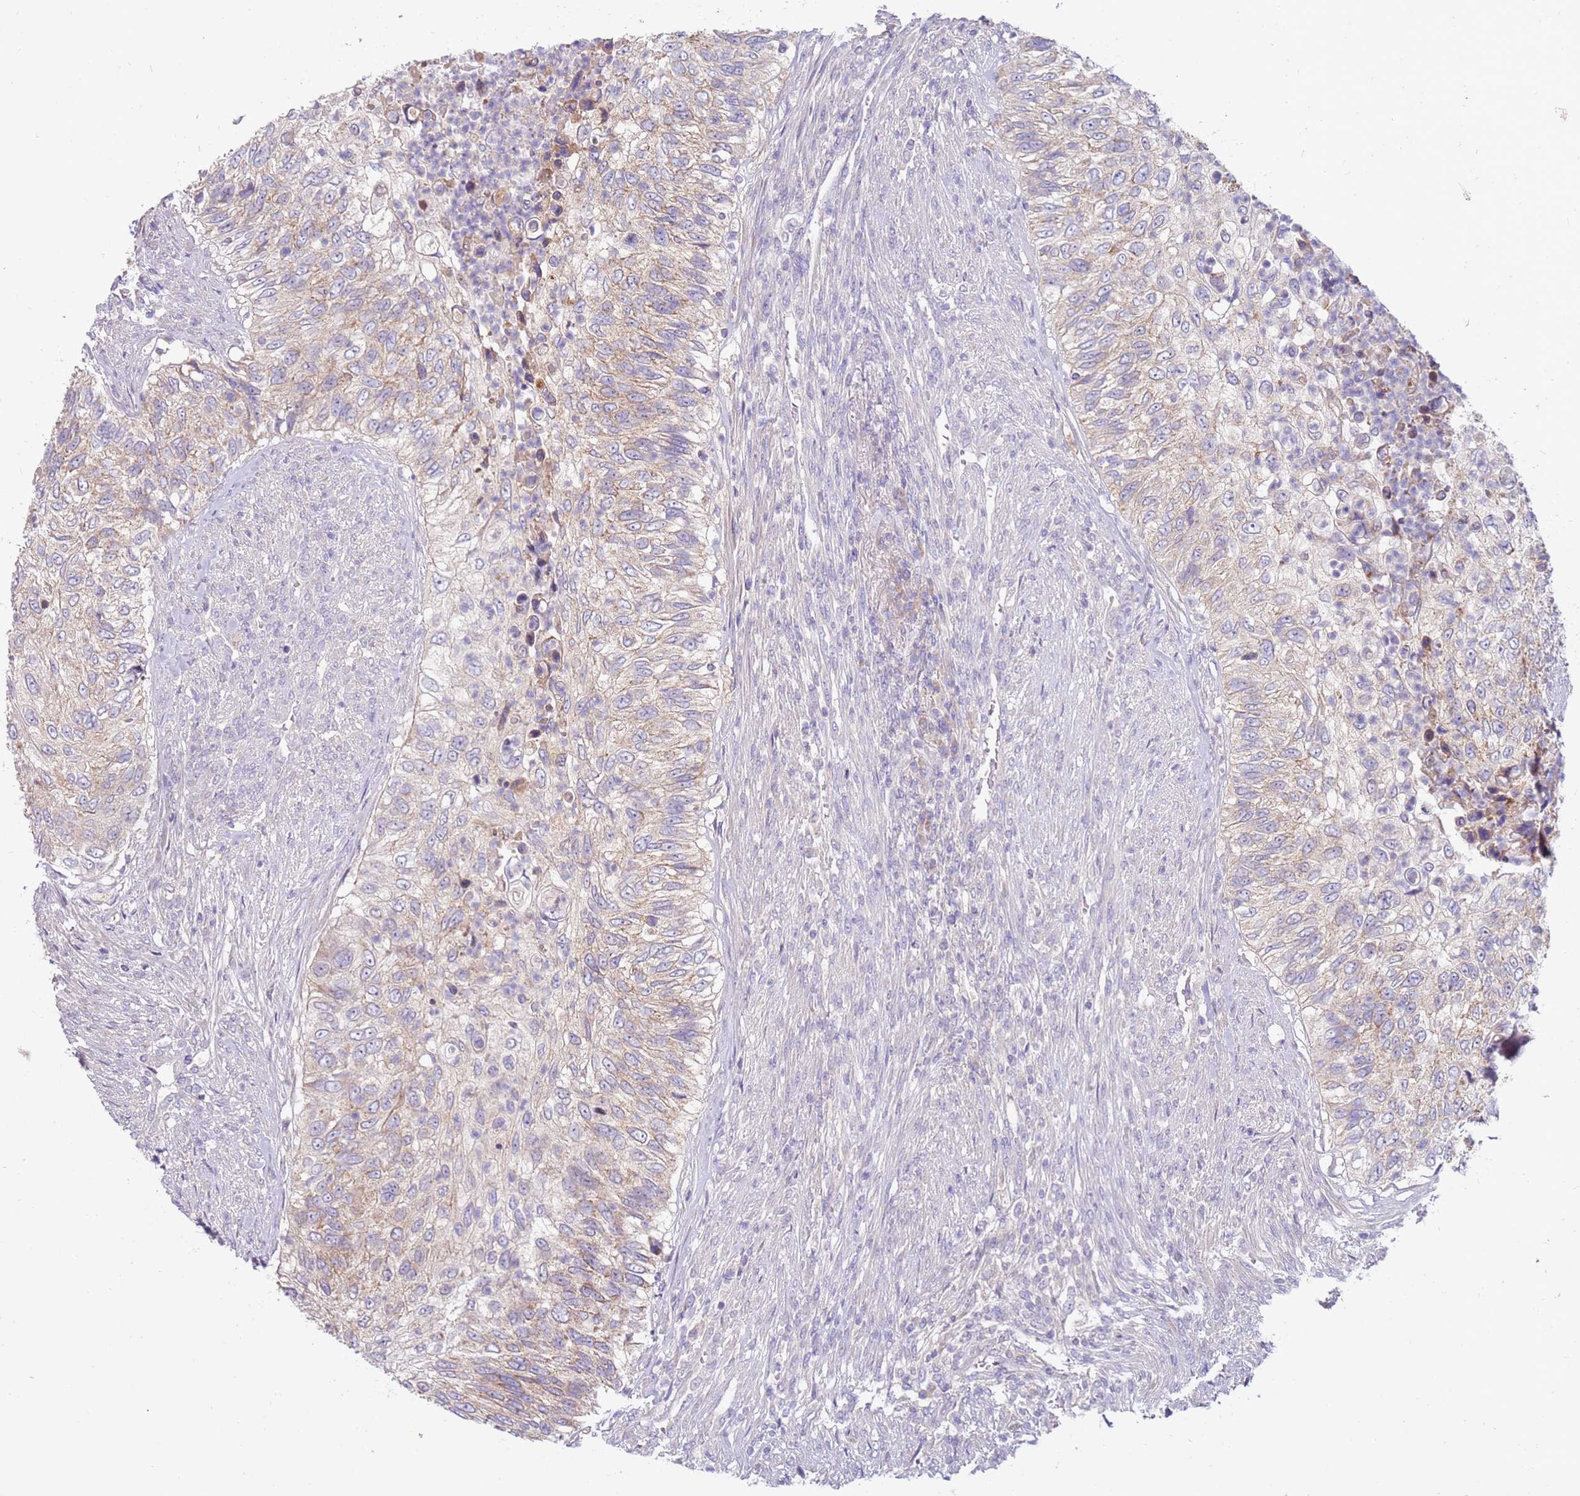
{"staining": {"intensity": "weak", "quantity": "25%-75%", "location": "cytoplasmic/membranous"}, "tissue": "urothelial cancer", "cell_type": "Tumor cells", "image_type": "cancer", "snomed": [{"axis": "morphology", "description": "Urothelial carcinoma, High grade"}, {"axis": "topography", "description": "Urinary bladder"}], "caption": "There is low levels of weak cytoplasmic/membranous positivity in tumor cells of high-grade urothelial carcinoma, as demonstrated by immunohistochemical staining (brown color).", "gene": "SLC44A4", "patient": {"sex": "female", "age": 60}}